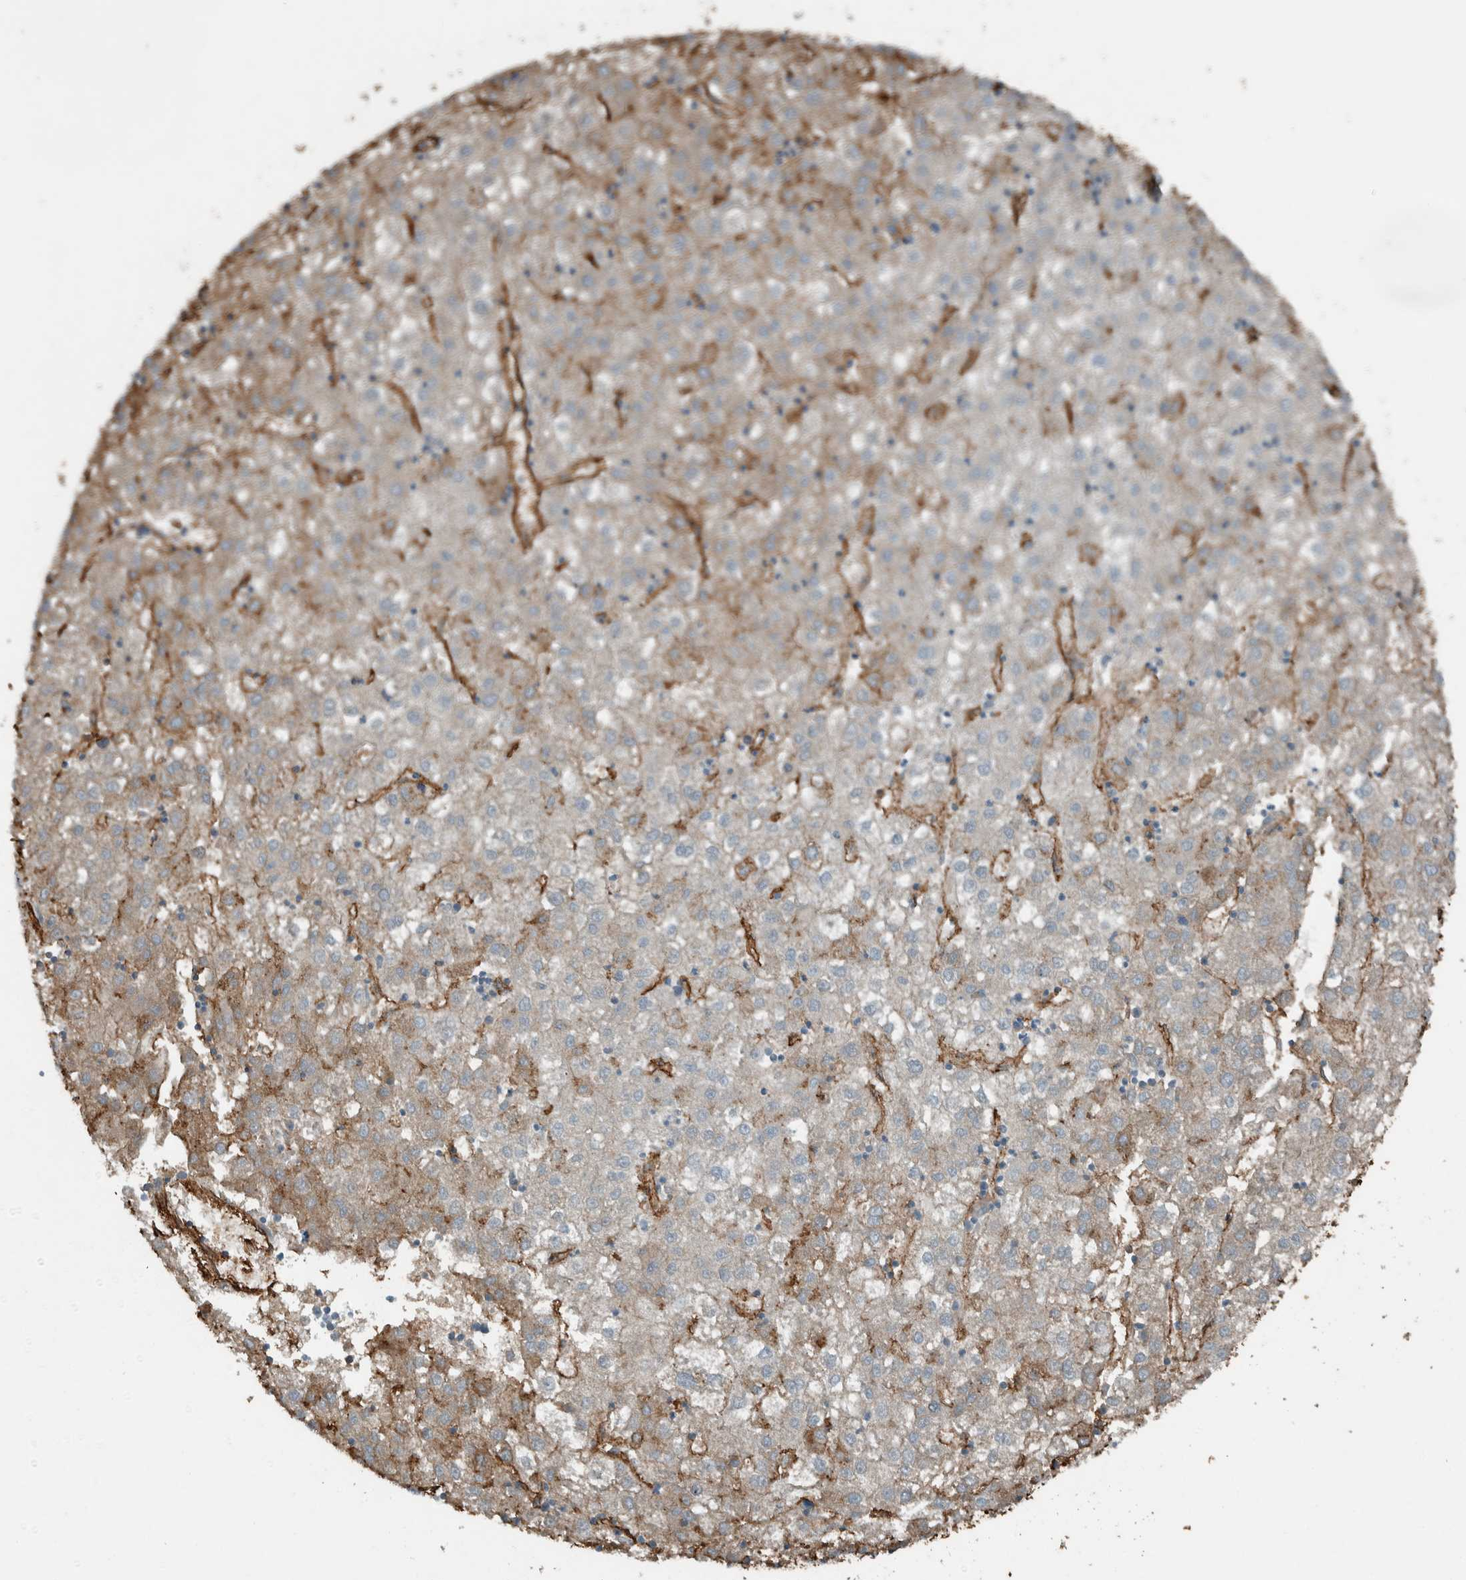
{"staining": {"intensity": "weak", "quantity": "<25%", "location": "cytoplasmic/membranous"}, "tissue": "liver cancer", "cell_type": "Tumor cells", "image_type": "cancer", "snomed": [{"axis": "morphology", "description": "Carcinoma, Hepatocellular, NOS"}, {"axis": "topography", "description": "Liver"}], "caption": "Immunohistochemical staining of human liver cancer demonstrates no significant staining in tumor cells.", "gene": "LBP", "patient": {"sex": "male", "age": 72}}